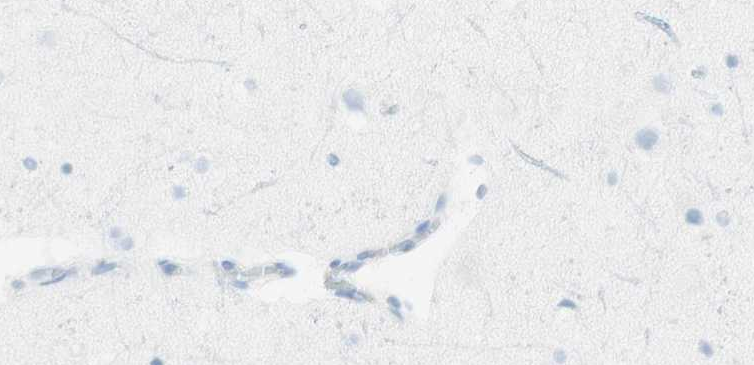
{"staining": {"intensity": "negative", "quantity": "none", "location": "none"}, "tissue": "cerebral cortex", "cell_type": "Endothelial cells", "image_type": "normal", "snomed": [{"axis": "morphology", "description": "Normal tissue, NOS"}, {"axis": "topography", "description": "Cerebral cortex"}], "caption": "High power microscopy photomicrograph of an IHC histopathology image of normal cerebral cortex, revealing no significant positivity in endothelial cells. (Stains: DAB immunohistochemistry (IHC) with hematoxylin counter stain, Microscopy: brightfield microscopy at high magnification).", "gene": "NAPSA", "patient": {"sex": "male", "age": 45}}